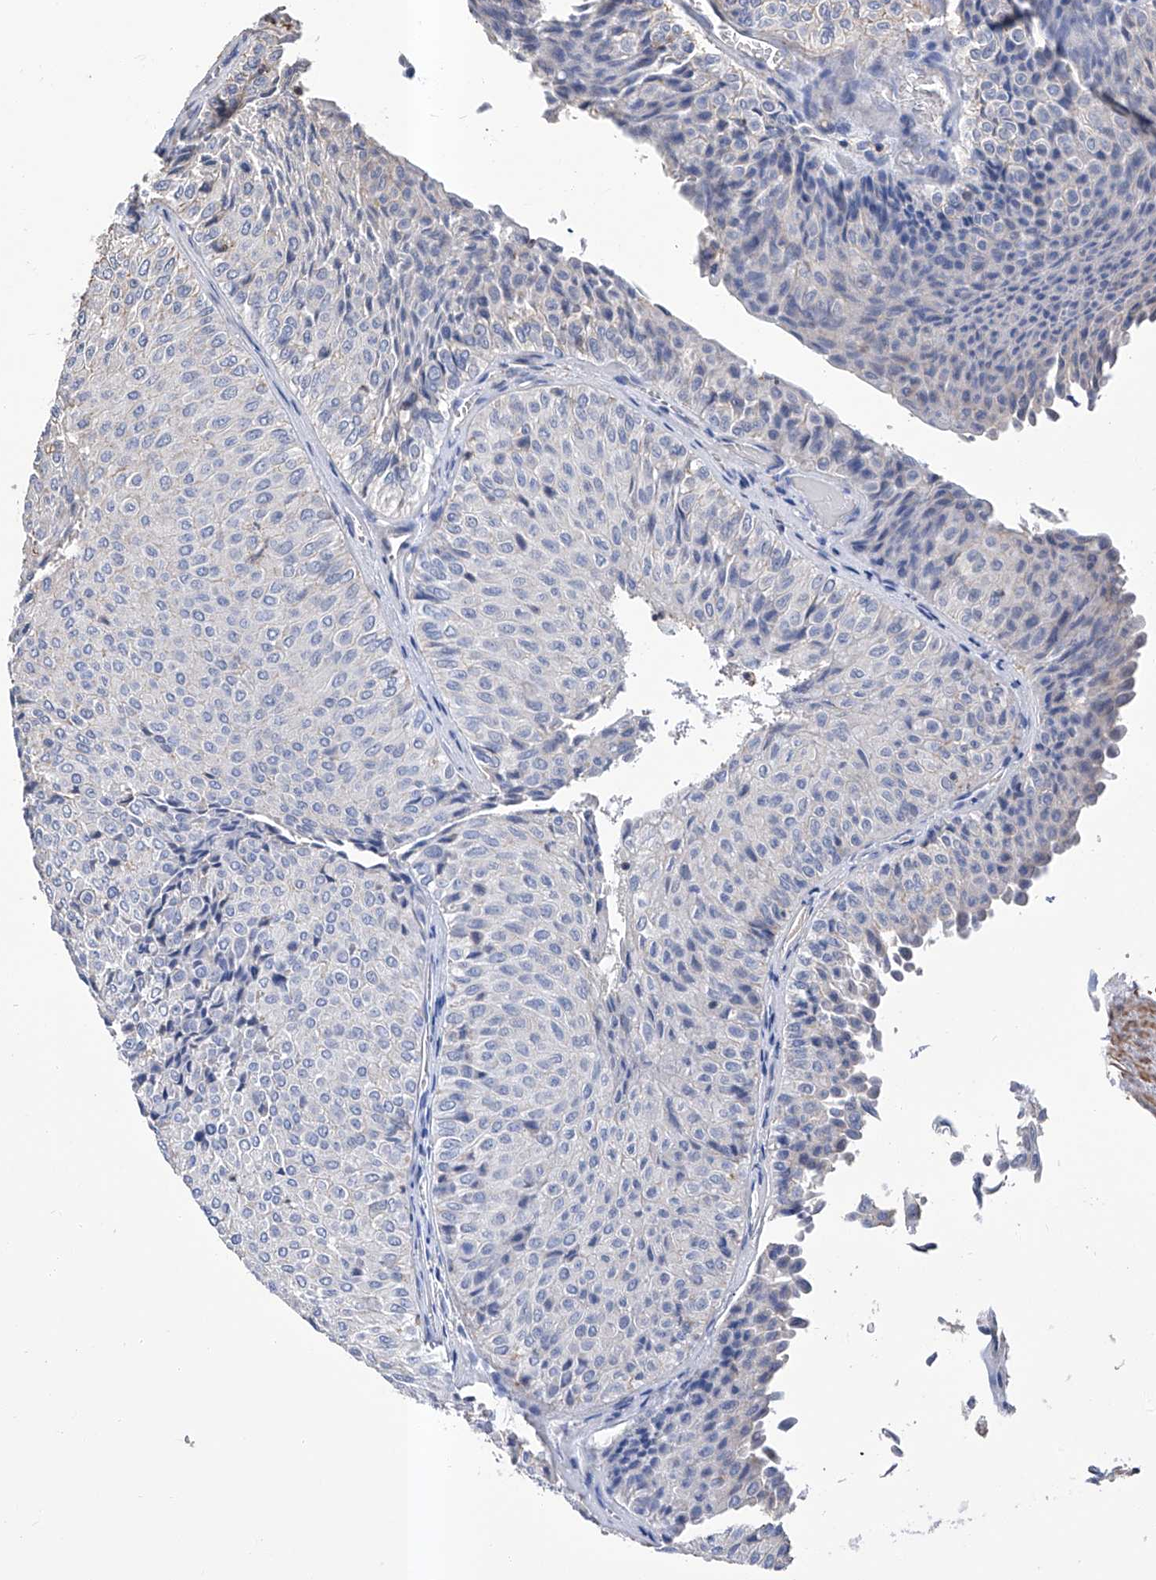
{"staining": {"intensity": "negative", "quantity": "none", "location": "none"}, "tissue": "urothelial cancer", "cell_type": "Tumor cells", "image_type": "cancer", "snomed": [{"axis": "morphology", "description": "Urothelial carcinoma, Low grade"}, {"axis": "topography", "description": "Urinary bladder"}], "caption": "Tumor cells show no significant protein expression in urothelial cancer.", "gene": "GPT", "patient": {"sex": "male", "age": 78}}